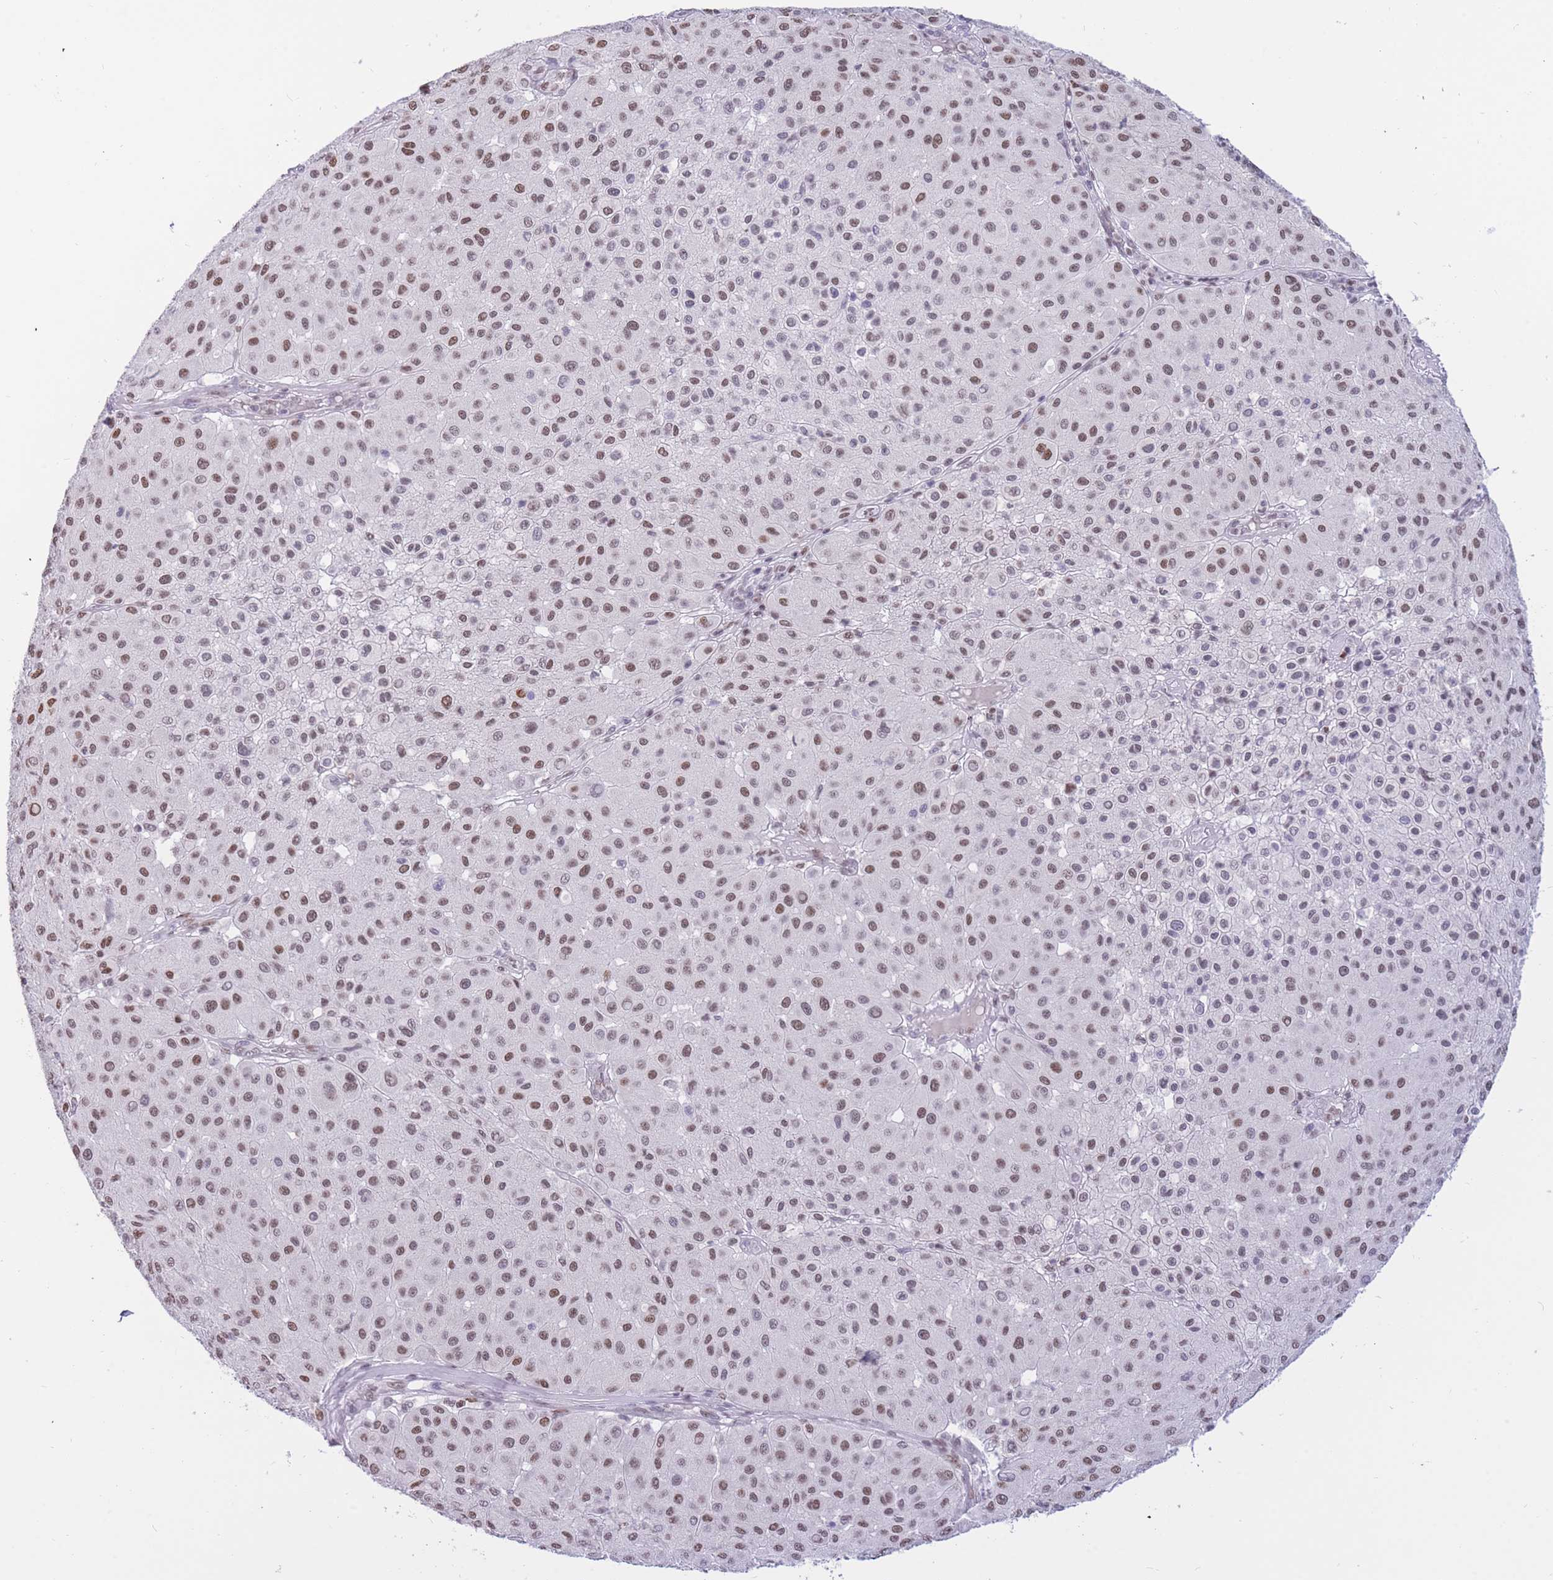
{"staining": {"intensity": "weak", "quantity": ">75%", "location": "nuclear"}, "tissue": "melanoma", "cell_type": "Tumor cells", "image_type": "cancer", "snomed": [{"axis": "morphology", "description": "Malignant melanoma, Metastatic site"}, {"axis": "topography", "description": "Smooth muscle"}], "caption": "Immunohistochemical staining of human melanoma displays weak nuclear protein positivity in about >75% of tumor cells. Nuclei are stained in blue.", "gene": "HMGN1", "patient": {"sex": "male", "age": 41}}